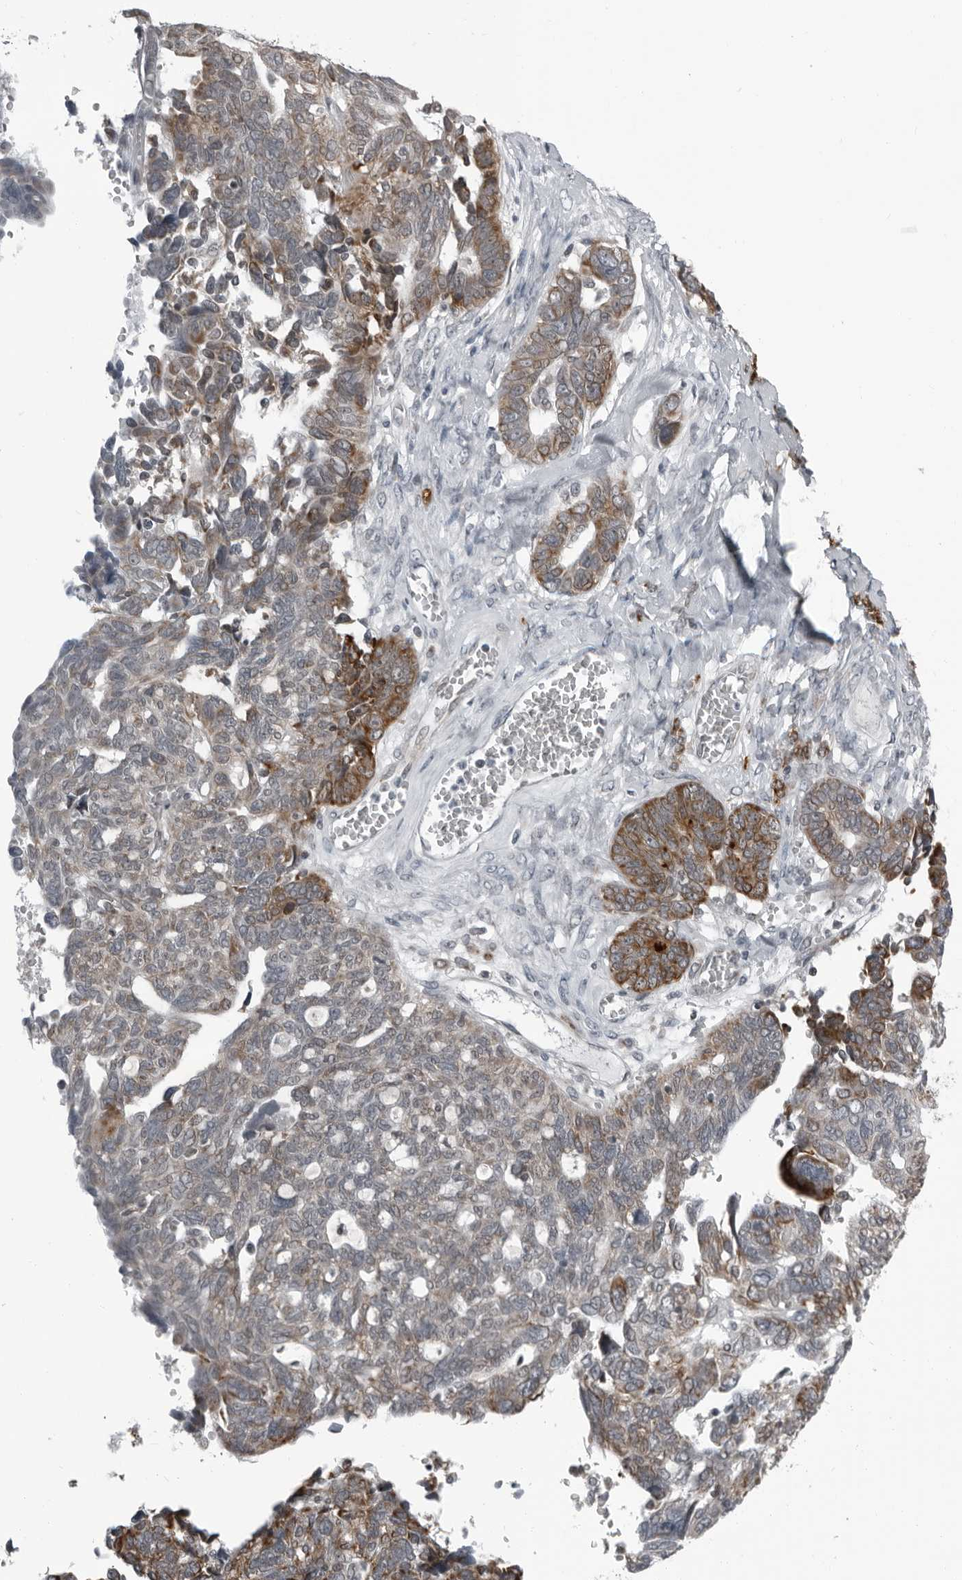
{"staining": {"intensity": "moderate", "quantity": "25%-75%", "location": "cytoplasmic/membranous"}, "tissue": "ovarian cancer", "cell_type": "Tumor cells", "image_type": "cancer", "snomed": [{"axis": "morphology", "description": "Cystadenocarcinoma, serous, NOS"}, {"axis": "topography", "description": "Ovary"}], "caption": "Brown immunohistochemical staining in human ovarian cancer demonstrates moderate cytoplasmic/membranous expression in approximately 25%-75% of tumor cells.", "gene": "RTCA", "patient": {"sex": "female", "age": 79}}